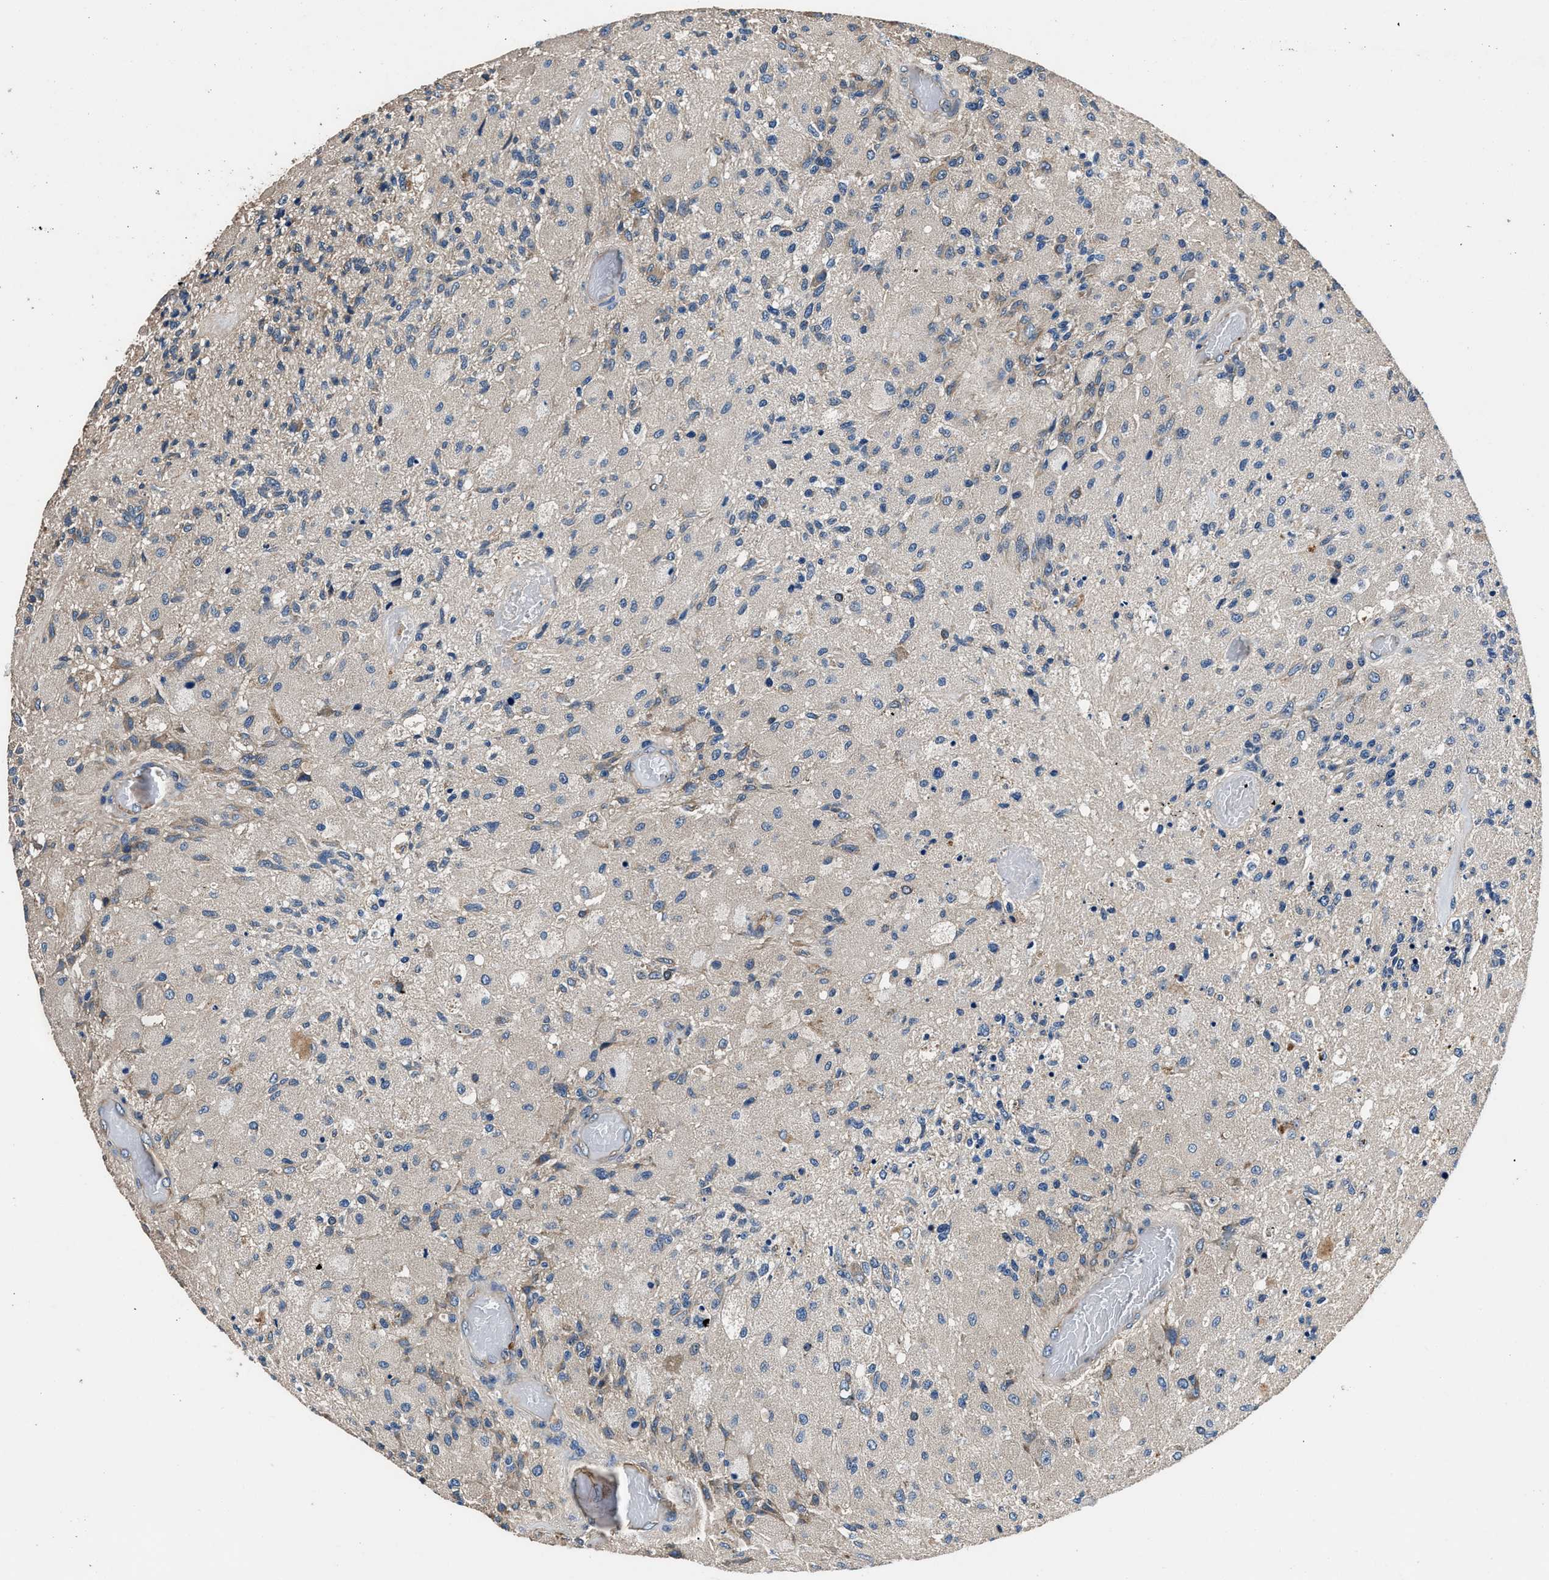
{"staining": {"intensity": "negative", "quantity": "none", "location": "none"}, "tissue": "glioma", "cell_type": "Tumor cells", "image_type": "cancer", "snomed": [{"axis": "morphology", "description": "Normal tissue, NOS"}, {"axis": "morphology", "description": "Glioma, malignant, High grade"}, {"axis": "topography", "description": "Cerebral cortex"}], "caption": "The histopathology image shows no staining of tumor cells in high-grade glioma (malignant). (DAB immunohistochemistry, high magnification).", "gene": "DHRS7B", "patient": {"sex": "male", "age": 77}}